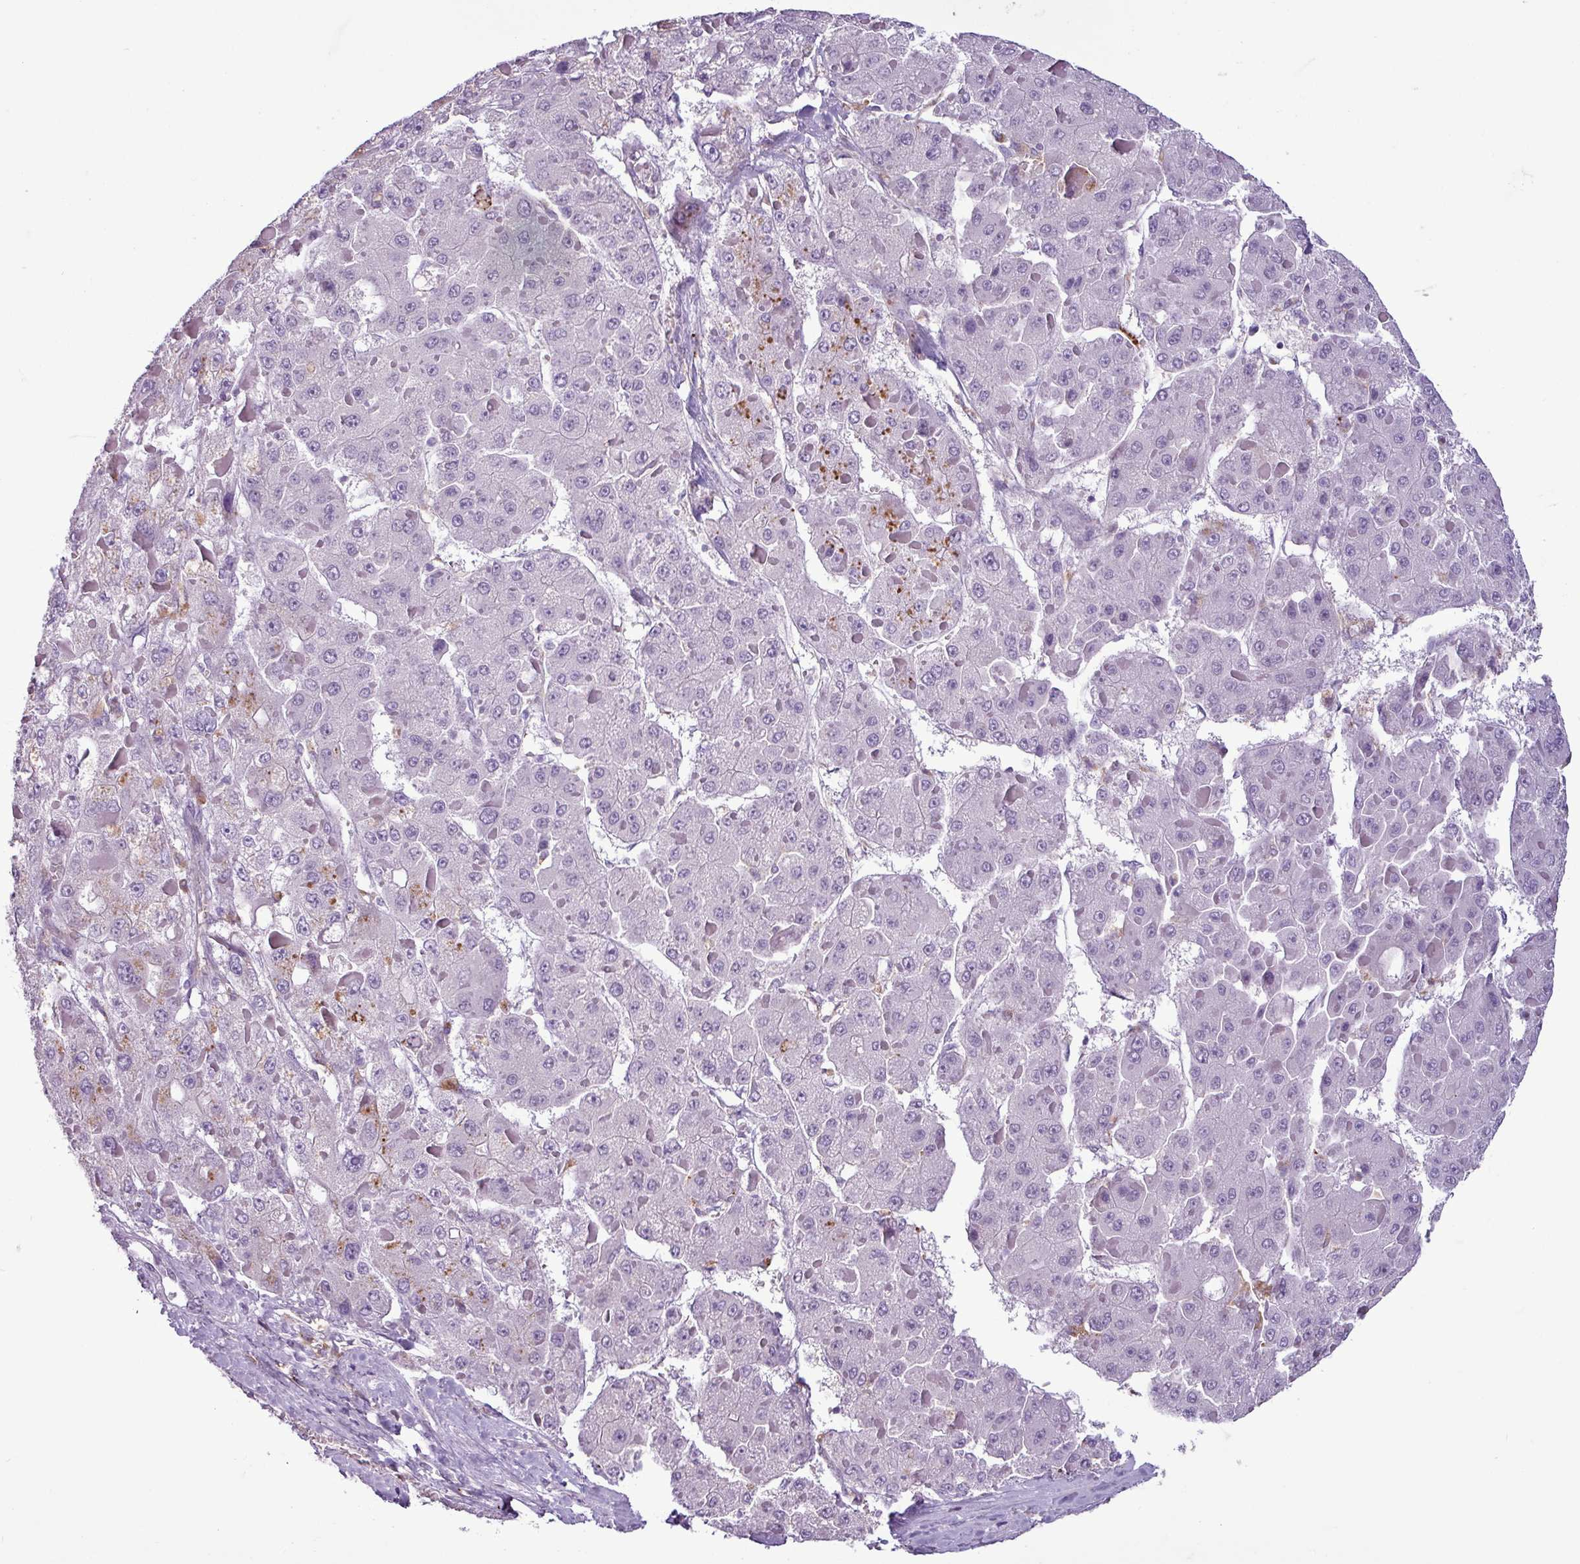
{"staining": {"intensity": "negative", "quantity": "none", "location": "none"}, "tissue": "liver cancer", "cell_type": "Tumor cells", "image_type": "cancer", "snomed": [{"axis": "morphology", "description": "Carcinoma, Hepatocellular, NOS"}, {"axis": "topography", "description": "Liver"}], "caption": "Immunohistochemistry image of neoplastic tissue: human liver cancer (hepatocellular carcinoma) stained with DAB shows no significant protein staining in tumor cells.", "gene": "C9orf24", "patient": {"sex": "female", "age": 73}}